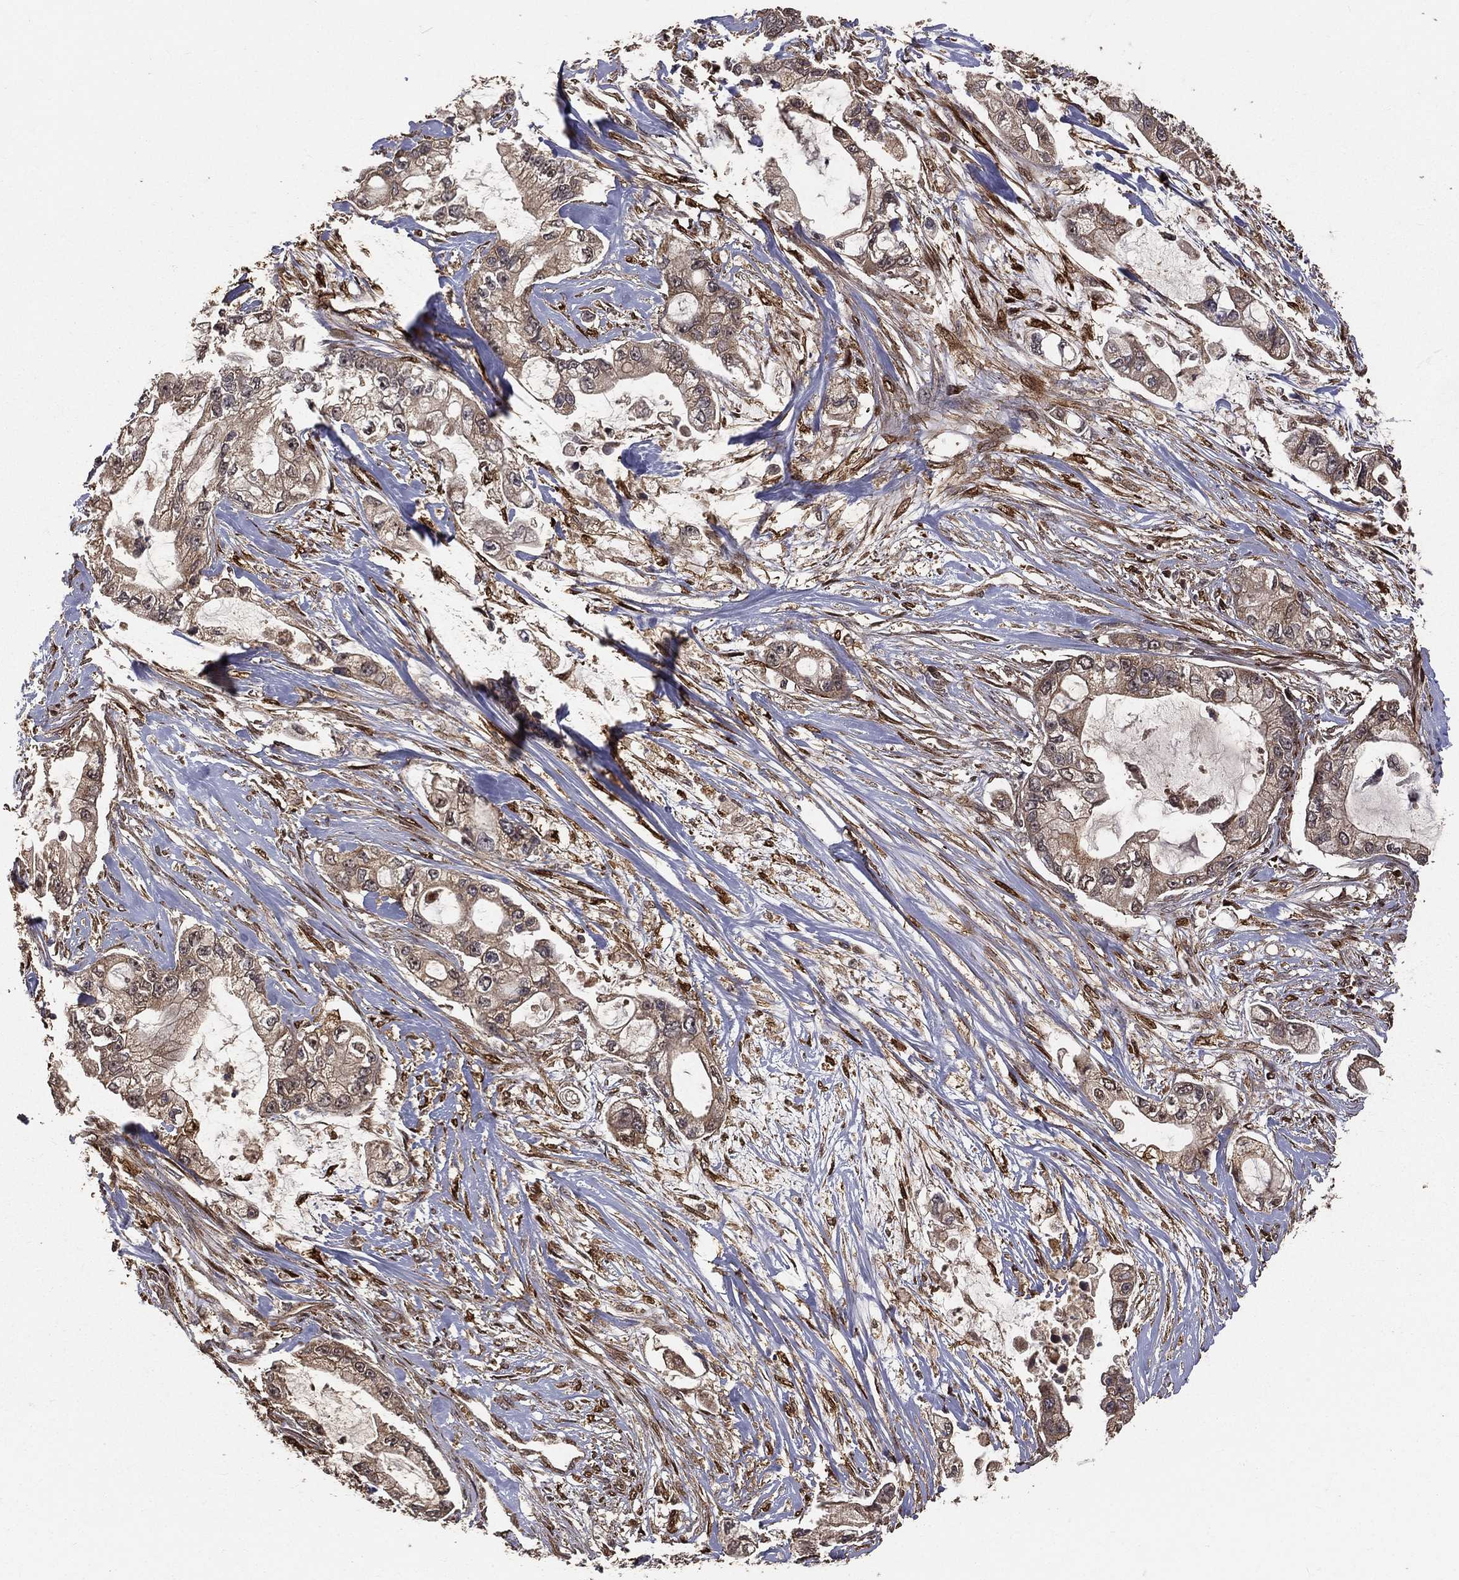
{"staining": {"intensity": "weak", "quantity": "<25%", "location": "cytoplasmic/membranous"}, "tissue": "pancreatic cancer", "cell_type": "Tumor cells", "image_type": "cancer", "snomed": [{"axis": "morphology", "description": "Adenocarcinoma, NOS"}, {"axis": "topography", "description": "Pancreas"}], "caption": "Immunohistochemical staining of adenocarcinoma (pancreatic) shows no significant expression in tumor cells.", "gene": "MAPK1", "patient": {"sex": "female", "age": 69}}